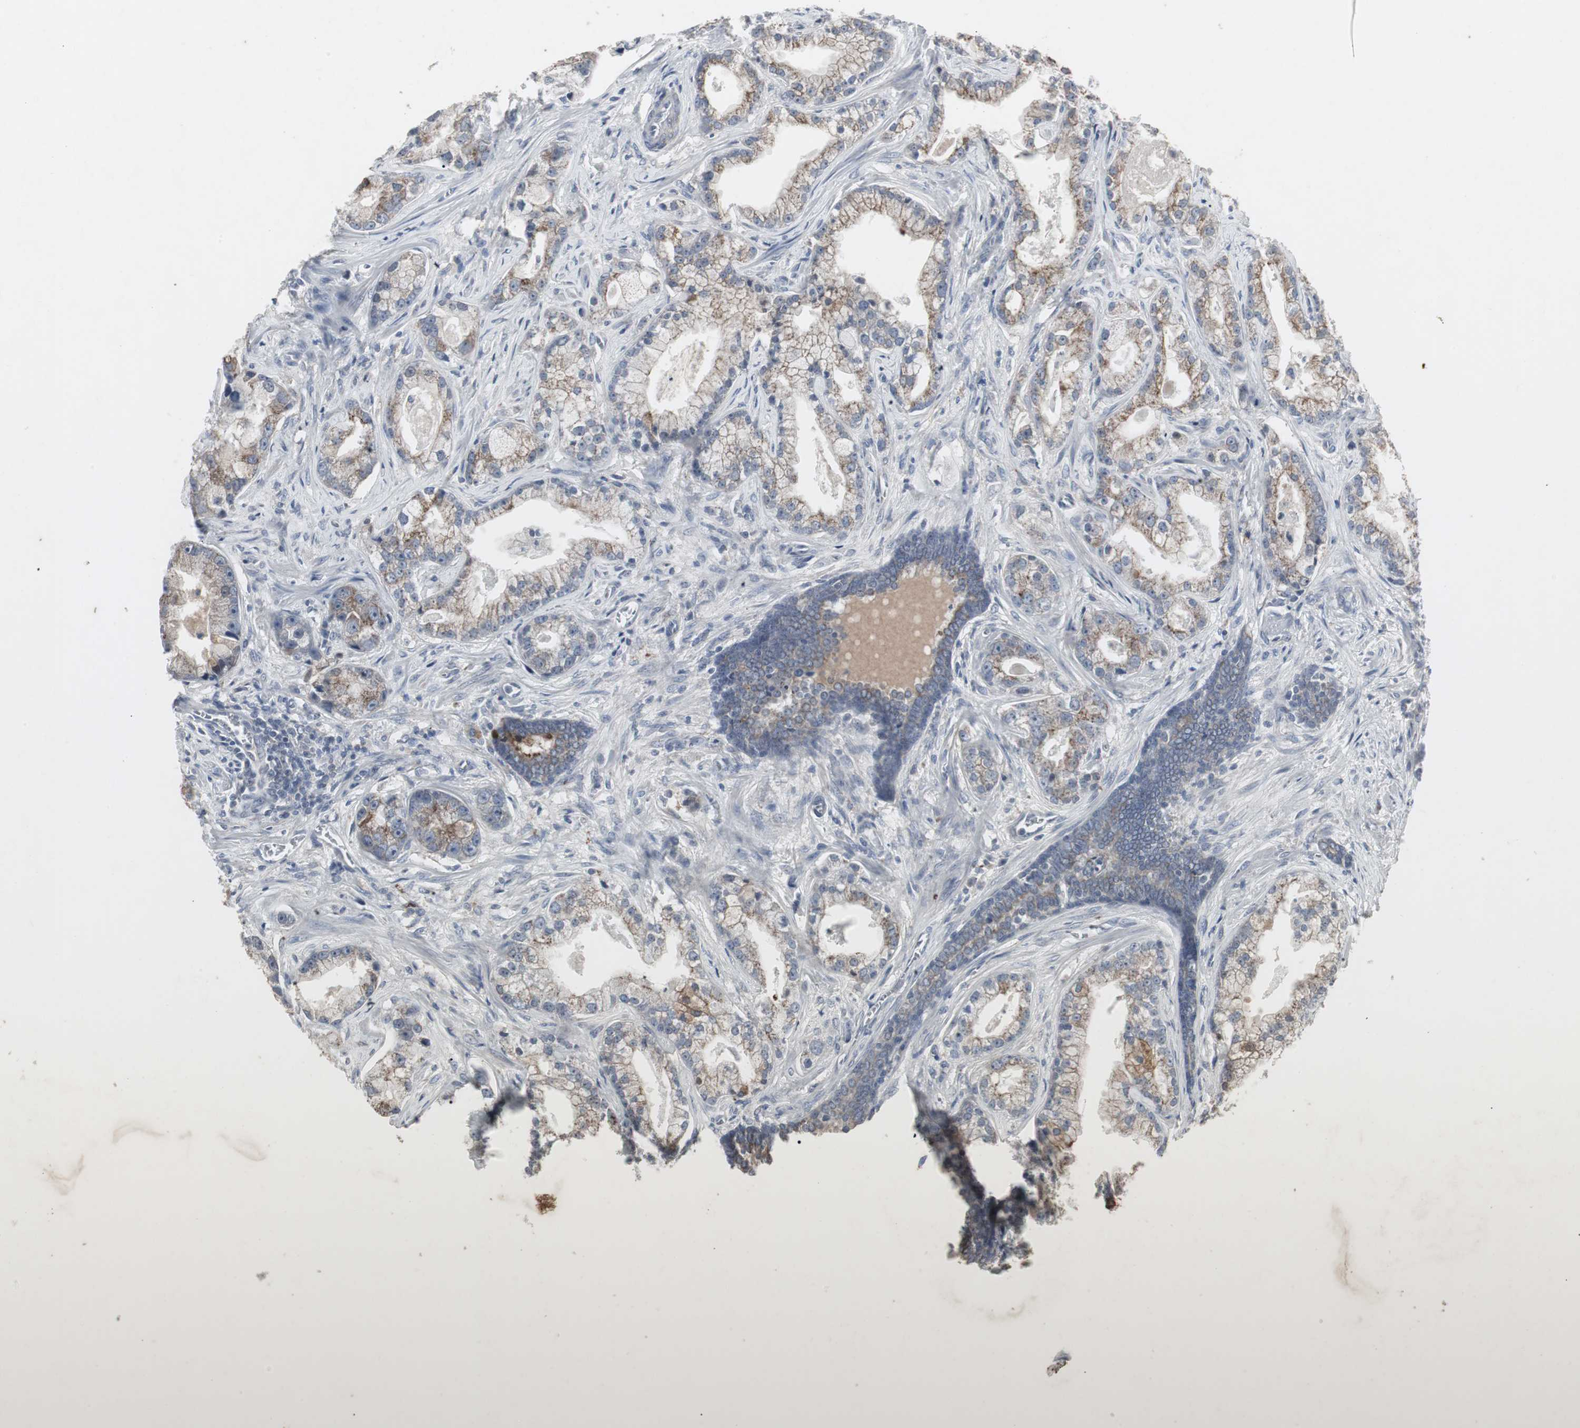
{"staining": {"intensity": "moderate", "quantity": "25%-75%", "location": "cytoplasmic/membranous"}, "tissue": "prostate cancer", "cell_type": "Tumor cells", "image_type": "cancer", "snomed": [{"axis": "morphology", "description": "Adenocarcinoma, Low grade"}, {"axis": "topography", "description": "Prostate"}], "caption": "Adenocarcinoma (low-grade) (prostate) stained for a protein demonstrates moderate cytoplasmic/membranous positivity in tumor cells. Ihc stains the protein in brown and the nuclei are stained blue.", "gene": "ACAA1", "patient": {"sex": "male", "age": 59}}